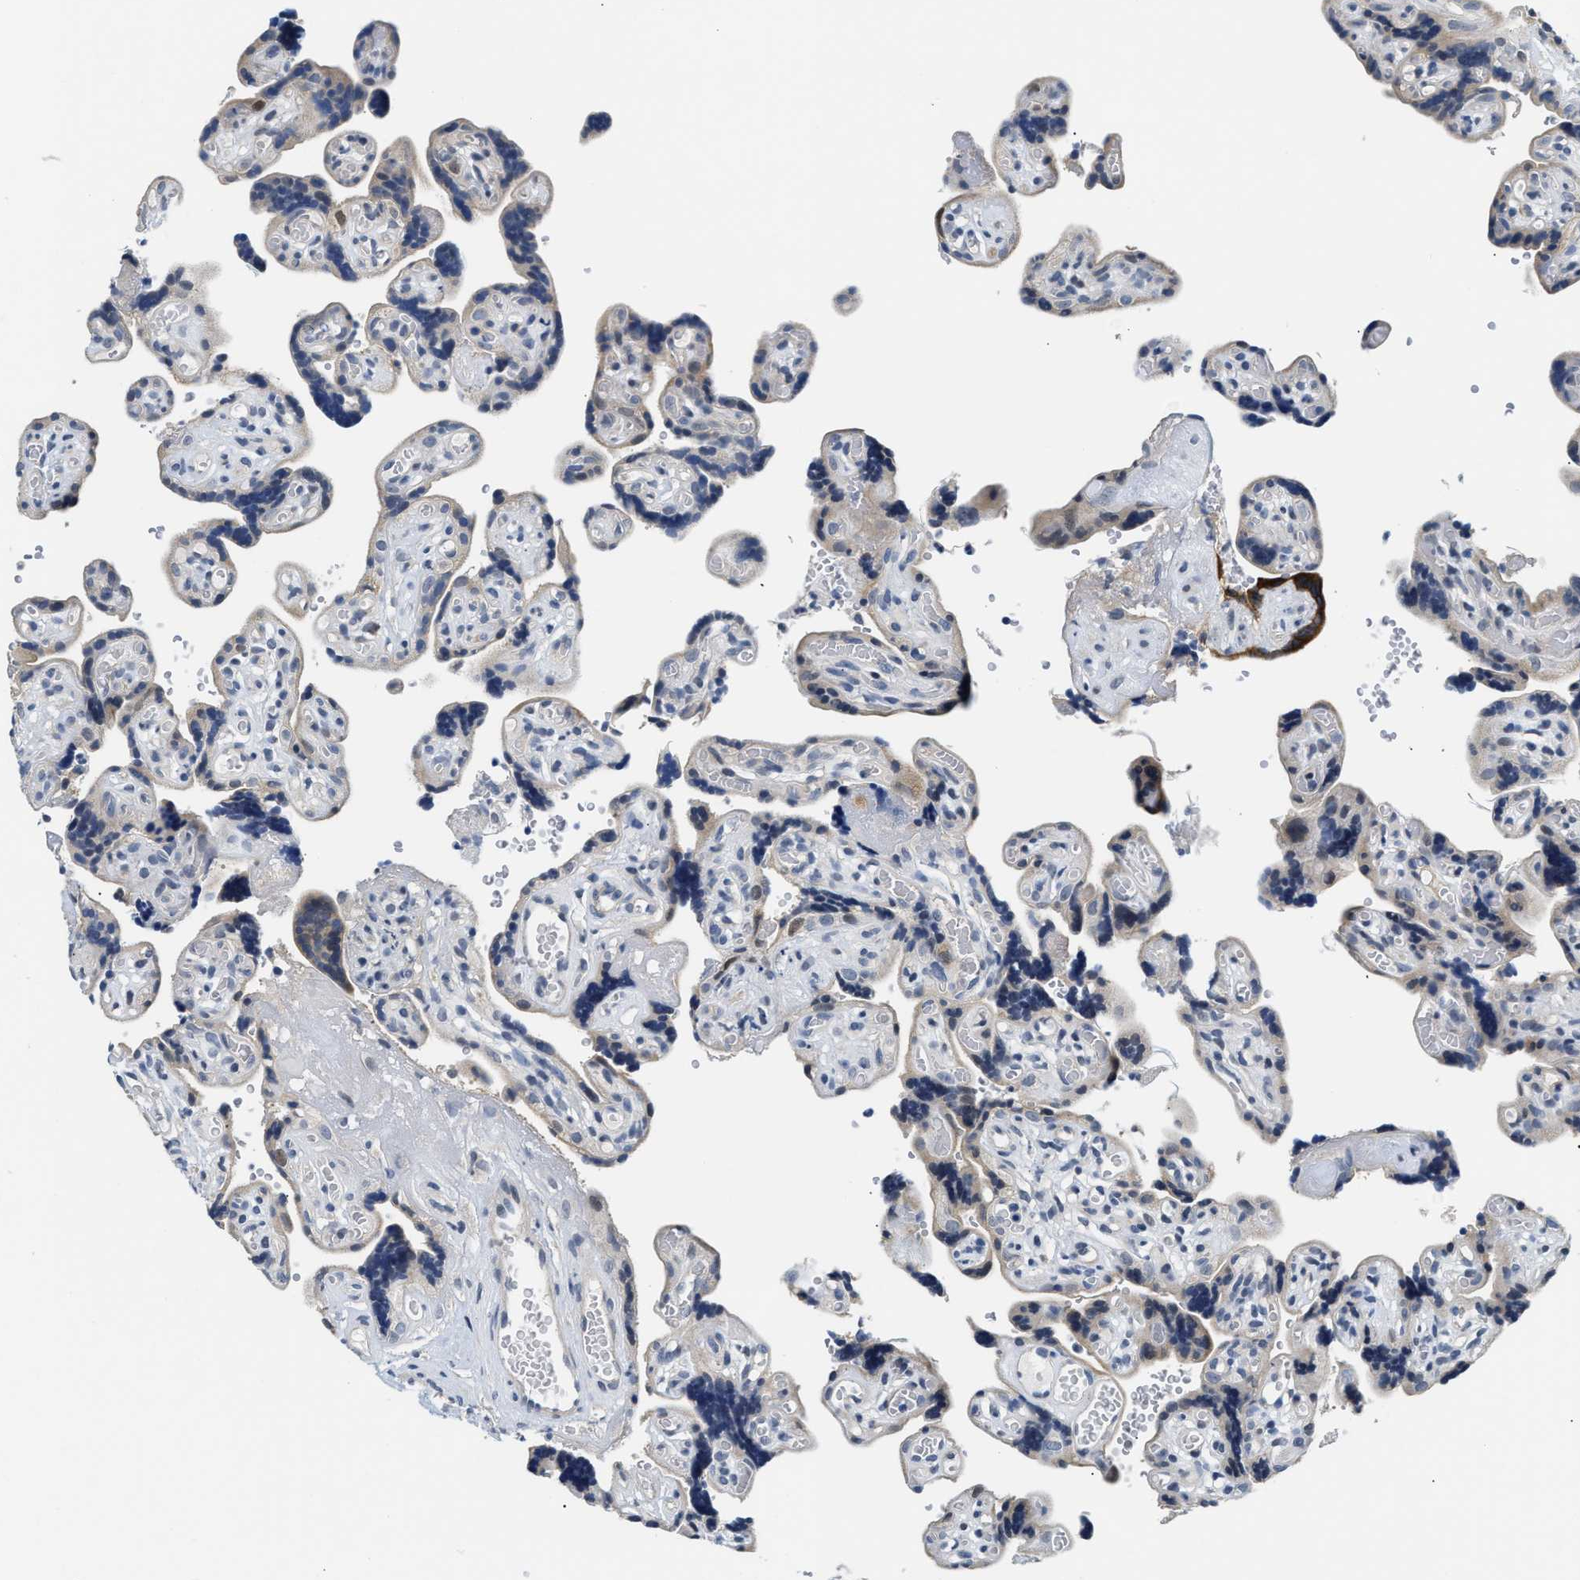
{"staining": {"intensity": "negative", "quantity": "none", "location": "none"}, "tissue": "placenta", "cell_type": "Decidual cells", "image_type": "normal", "snomed": [{"axis": "morphology", "description": "Normal tissue, NOS"}, {"axis": "topography", "description": "Placenta"}], "caption": "Immunohistochemical staining of benign placenta shows no significant positivity in decidual cells. (DAB (3,3'-diaminobenzidine) immunohistochemistry visualized using brightfield microscopy, high magnification).", "gene": "CLGN", "patient": {"sex": "female", "age": 30}}